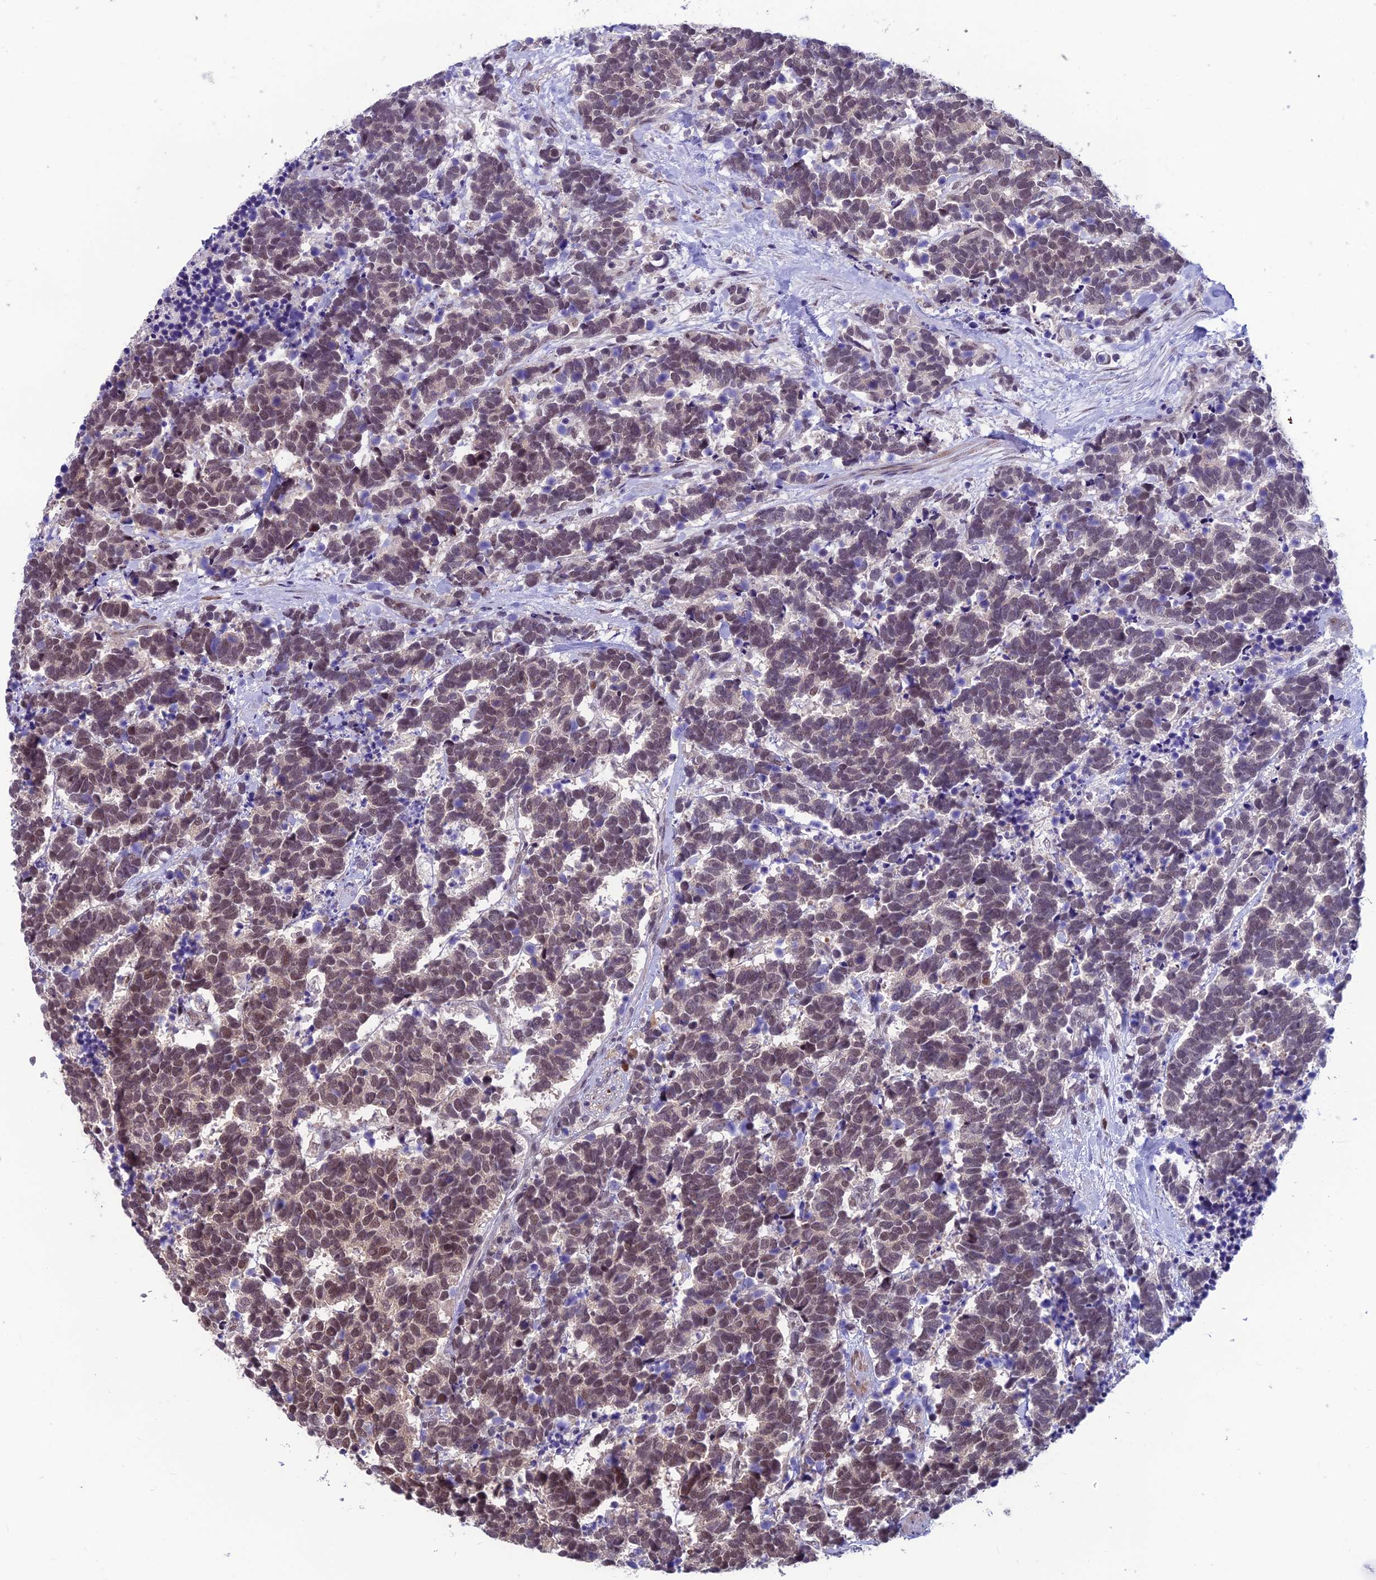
{"staining": {"intensity": "moderate", "quantity": "25%-75%", "location": "nuclear"}, "tissue": "carcinoid", "cell_type": "Tumor cells", "image_type": "cancer", "snomed": [{"axis": "morphology", "description": "Carcinoma, NOS"}, {"axis": "morphology", "description": "Carcinoid, malignant, NOS"}, {"axis": "topography", "description": "Prostate"}], "caption": "Moderate nuclear protein staining is appreciated in about 25%-75% of tumor cells in carcinoid. Ihc stains the protein in brown and the nuclei are stained blue.", "gene": "KIAA1191", "patient": {"sex": "male", "age": 57}}